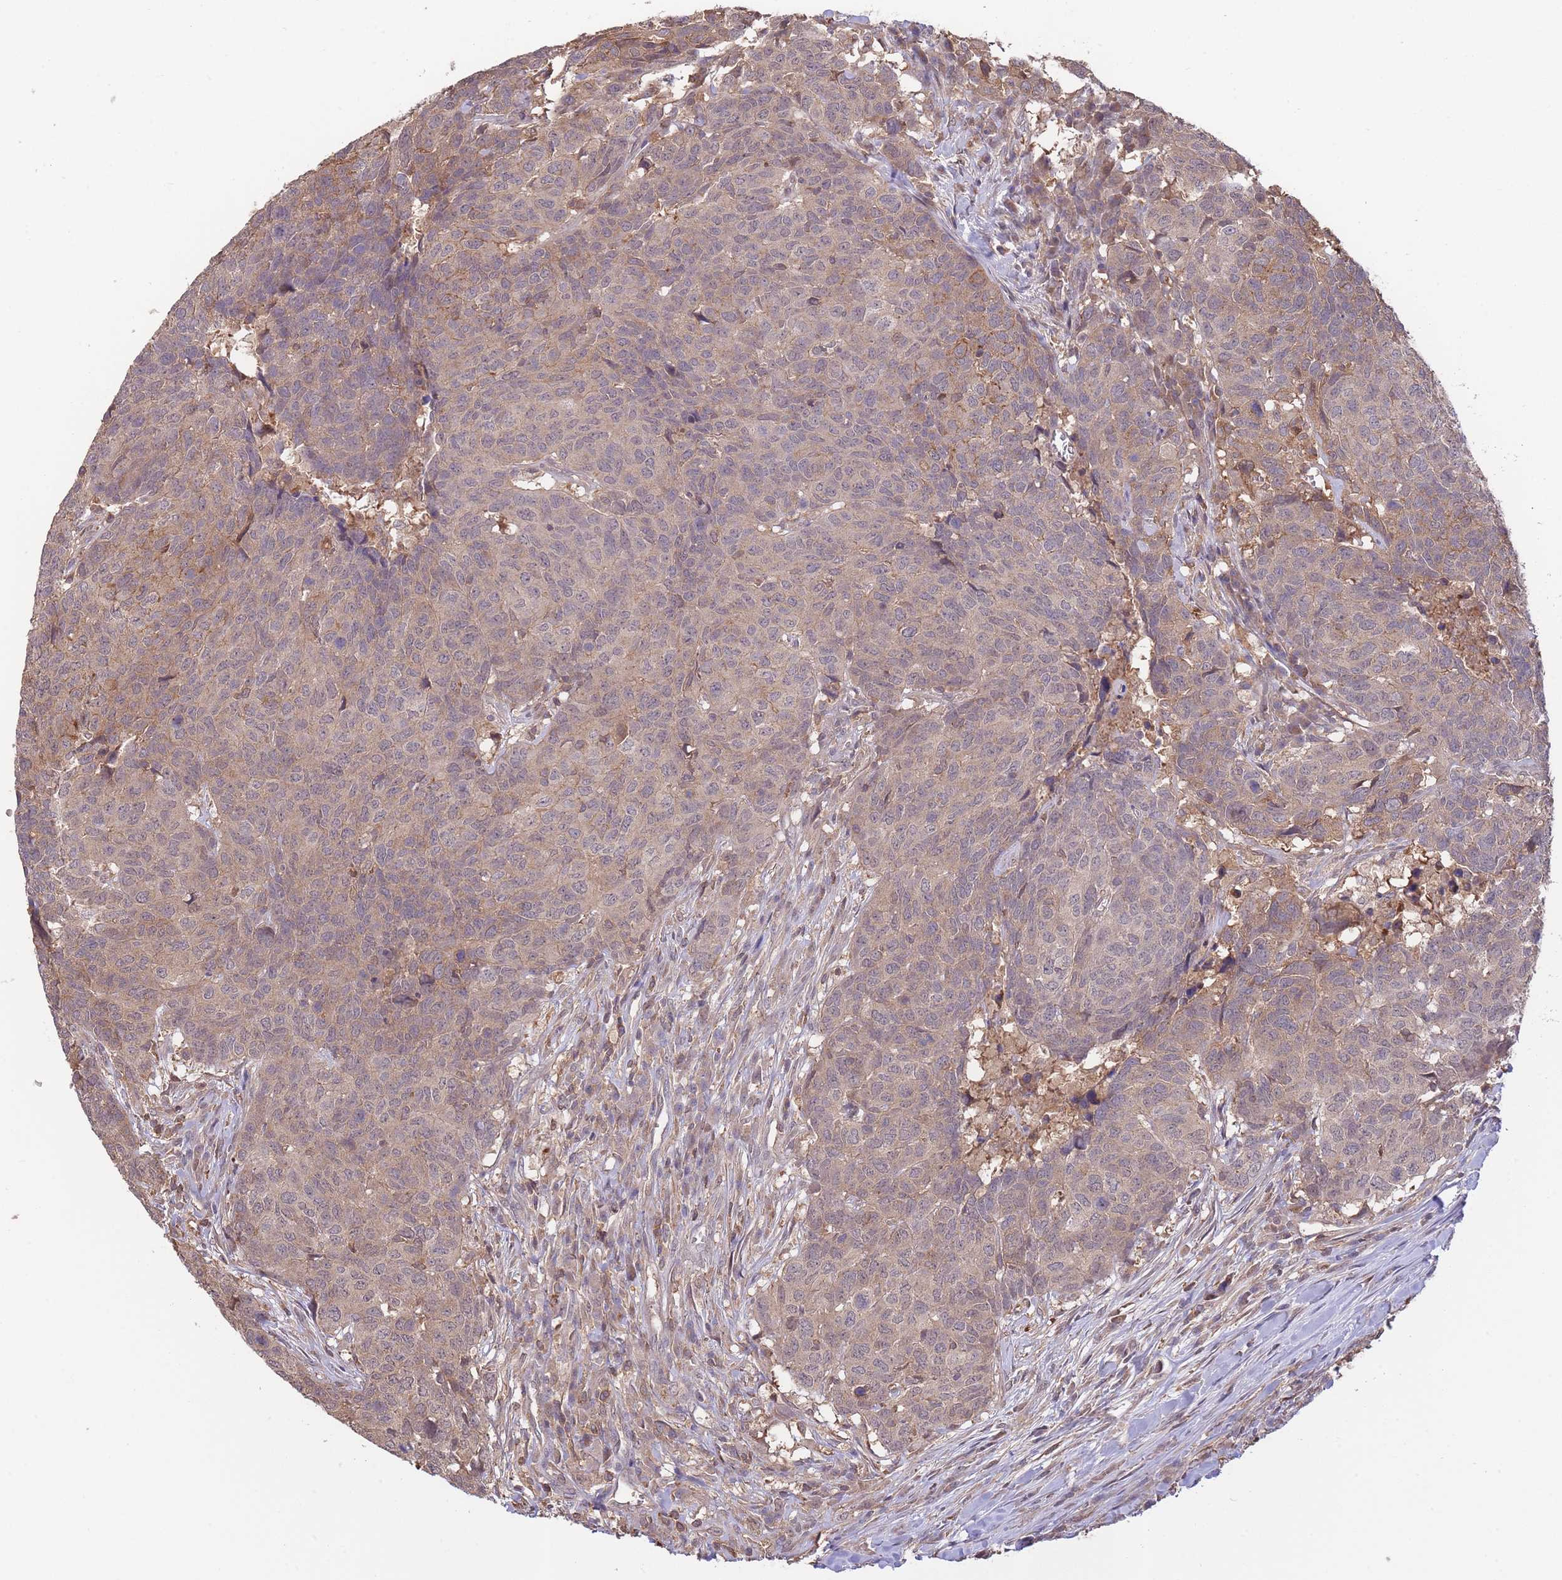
{"staining": {"intensity": "weak", "quantity": "25%-75%", "location": "cytoplasmic/membranous"}, "tissue": "head and neck cancer", "cell_type": "Tumor cells", "image_type": "cancer", "snomed": [{"axis": "morphology", "description": "Normal tissue, NOS"}, {"axis": "morphology", "description": "Squamous cell carcinoma, NOS"}, {"axis": "topography", "description": "Skeletal muscle"}, {"axis": "topography", "description": "Vascular tissue"}, {"axis": "topography", "description": "Peripheral nerve tissue"}, {"axis": "topography", "description": "Head-Neck"}], "caption": "Weak cytoplasmic/membranous protein positivity is seen in about 25%-75% of tumor cells in head and neck squamous cell carcinoma.", "gene": "ZNF304", "patient": {"sex": "male", "age": 66}}